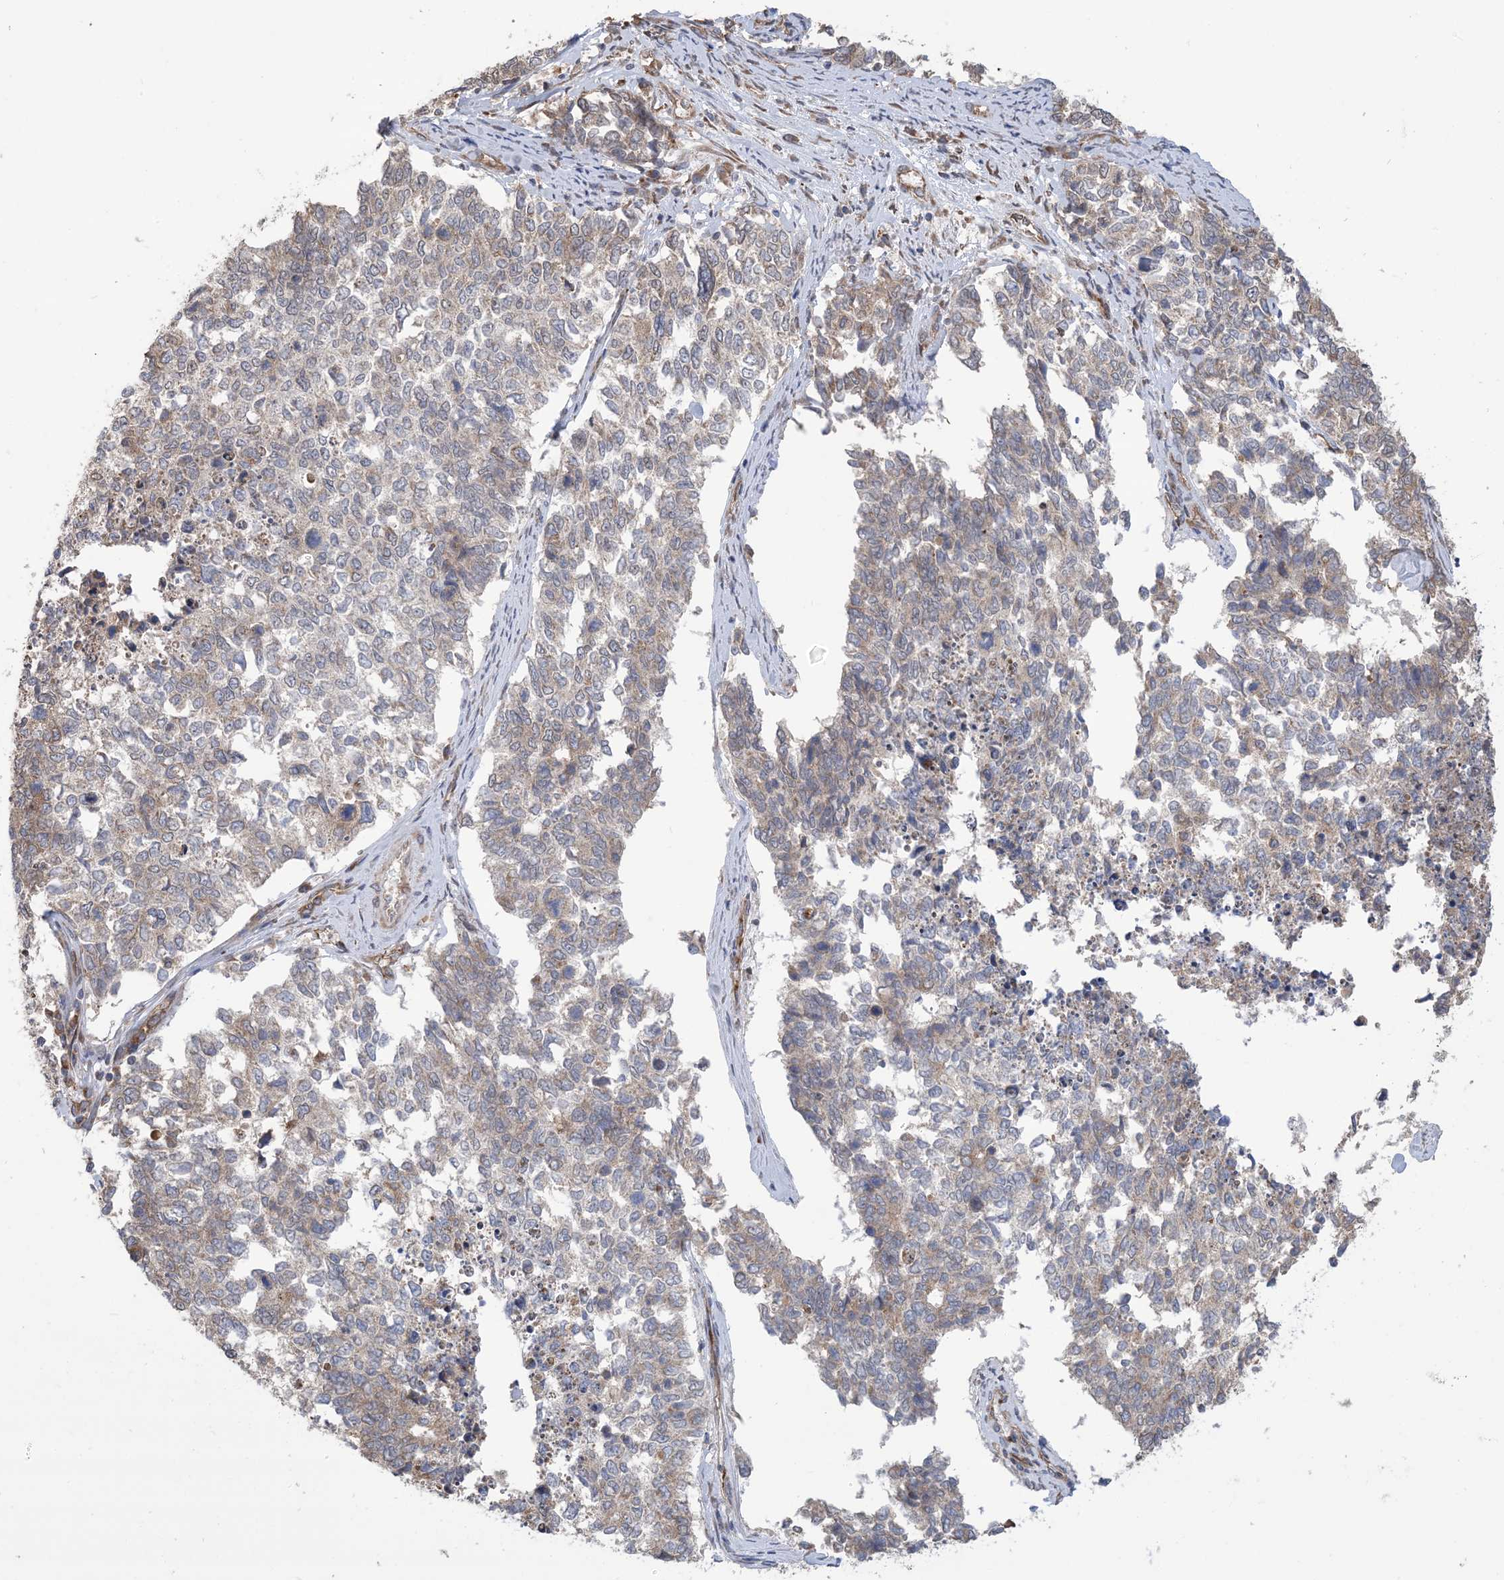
{"staining": {"intensity": "moderate", "quantity": "25%-75%", "location": "cytoplasmic/membranous"}, "tissue": "cervical cancer", "cell_type": "Tumor cells", "image_type": "cancer", "snomed": [{"axis": "morphology", "description": "Squamous cell carcinoma, NOS"}, {"axis": "topography", "description": "Cervix"}], "caption": "About 25%-75% of tumor cells in cervical squamous cell carcinoma exhibit moderate cytoplasmic/membranous protein staining as visualized by brown immunohistochemical staining.", "gene": "CLEC16A", "patient": {"sex": "female", "age": 63}}